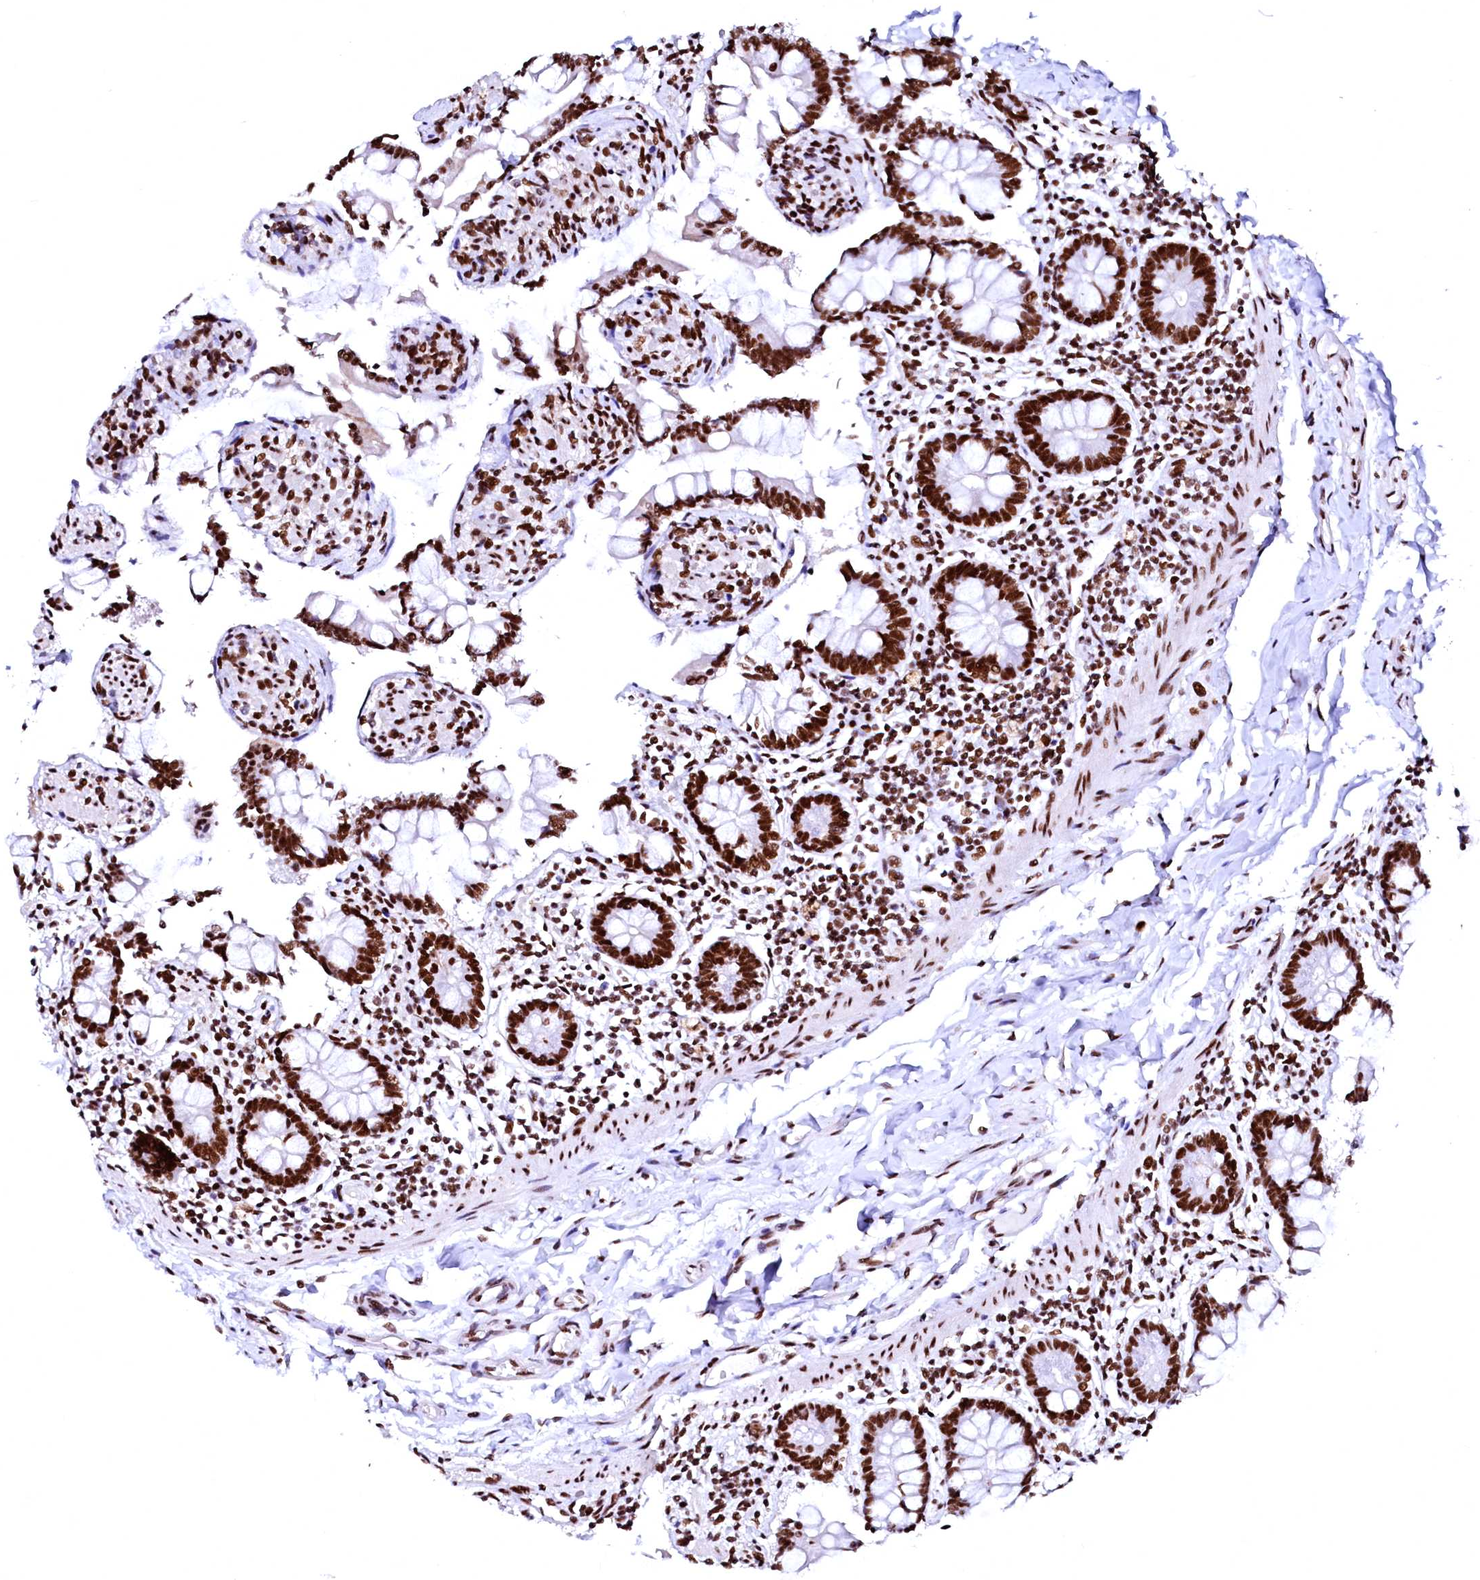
{"staining": {"intensity": "strong", "quantity": ">75%", "location": "nuclear"}, "tissue": "small intestine", "cell_type": "Glandular cells", "image_type": "normal", "snomed": [{"axis": "morphology", "description": "Normal tissue, NOS"}, {"axis": "topography", "description": "Small intestine"}], "caption": "The micrograph shows staining of normal small intestine, revealing strong nuclear protein expression (brown color) within glandular cells.", "gene": "CPSF6", "patient": {"sex": "male", "age": 41}}